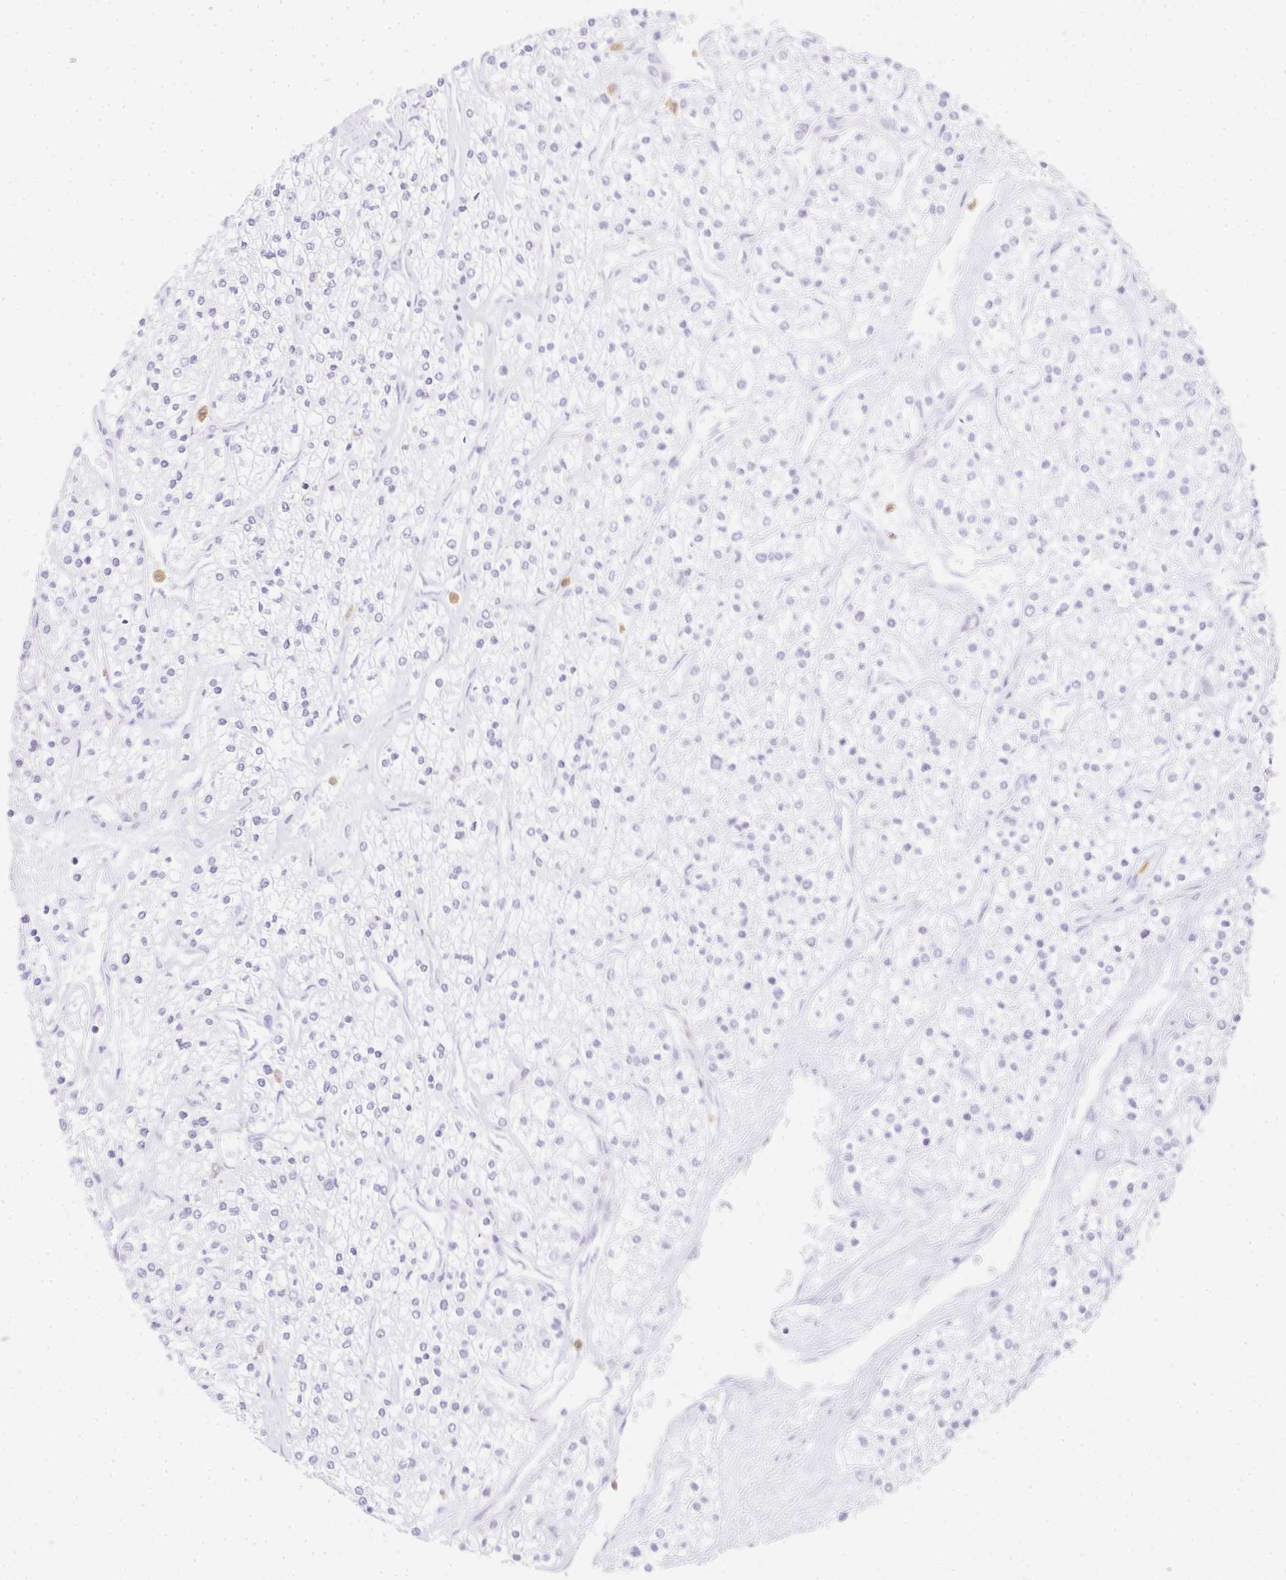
{"staining": {"intensity": "negative", "quantity": "none", "location": "none"}, "tissue": "renal cancer", "cell_type": "Tumor cells", "image_type": "cancer", "snomed": [{"axis": "morphology", "description": "Adenocarcinoma, NOS"}, {"axis": "topography", "description": "Kidney"}], "caption": "Renal cancer was stained to show a protein in brown. There is no significant positivity in tumor cells.", "gene": "HK3", "patient": {"sex": "male", "age": 80}}